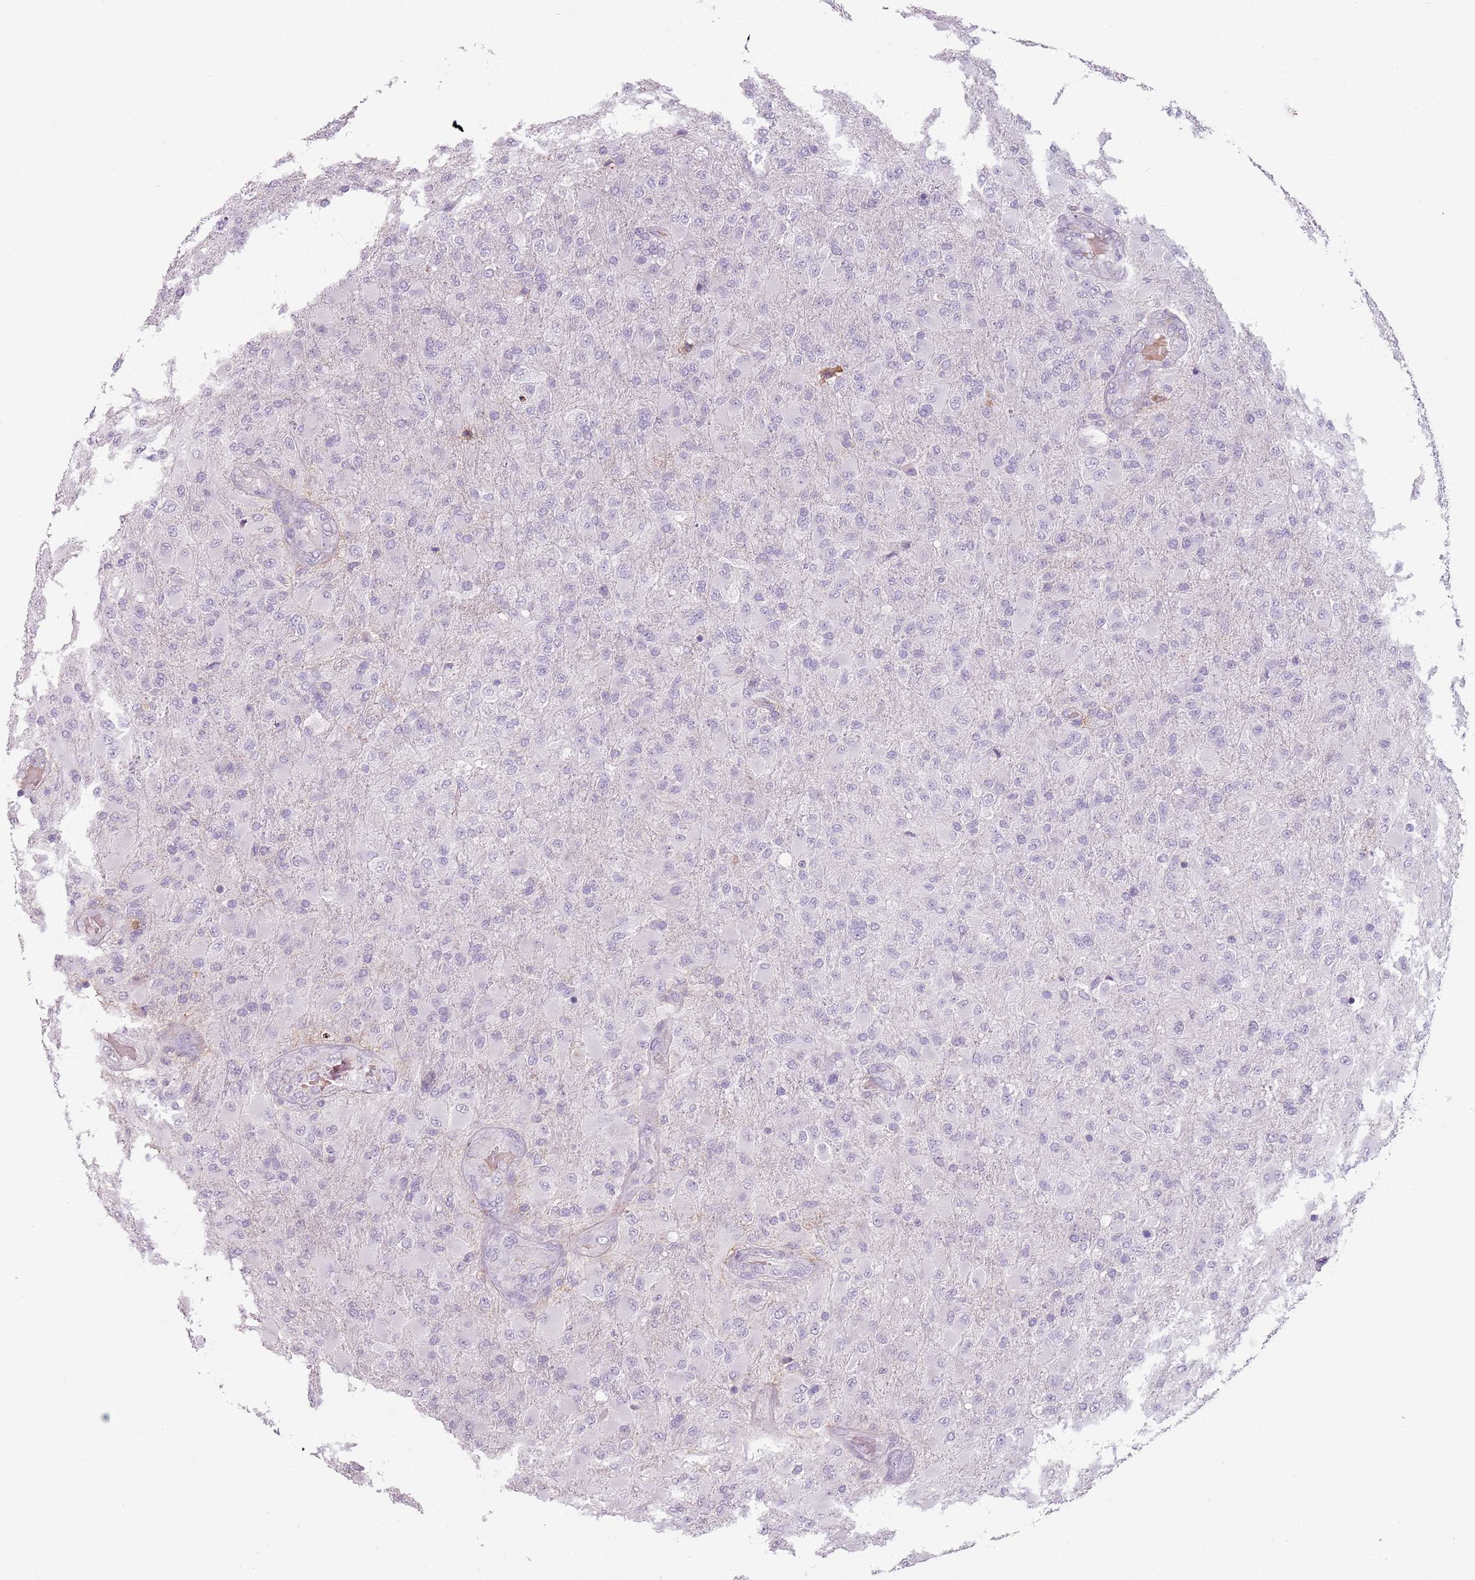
{"staining": {"intensity": "negative", "quantity": "none", "location": "none"}, "tissue": "glioma", "cell_type": "Tumor cells", "image_type": "cancer", "snomed": [{"axis": "morphology", "description": "Glioma, malignant, Low grade"}, {"axis": "topography", "description": "Brain"}], "caption": "Tumor cells show no significant staining in malignant glioma (low-grade). (Brightfield microscopy of DAB IHC at high magnification).", "gene": "PIEZO1", "patient": {"sex": "male", "age": 65}}